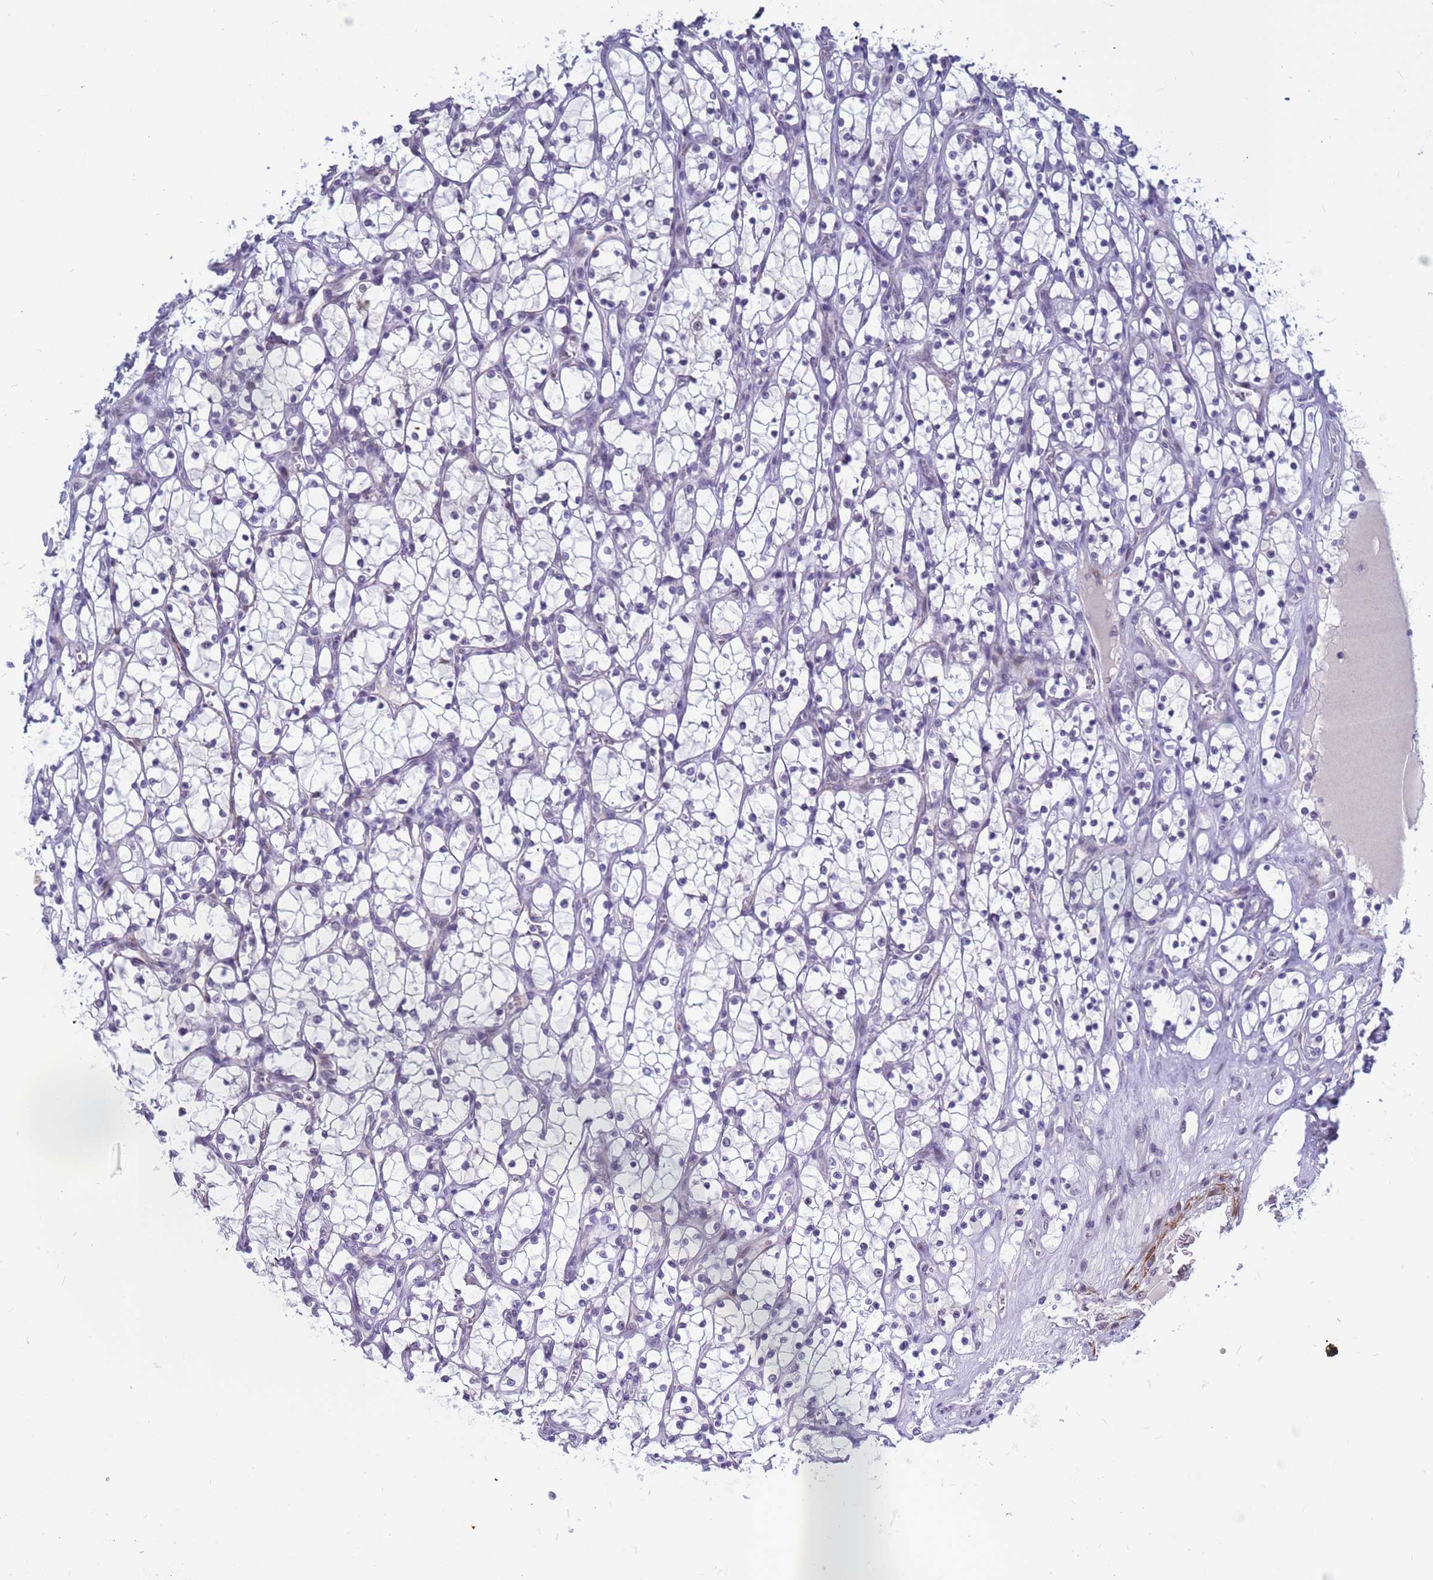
{"staining": {"intensity": "negative", "quantity": "none", "location": "none"}, "tissue": "renal cancer", "cell_type": "Tumor cells", "image_type": "cancer", "snomed": [{"axis": "morphology", "description": "Adenocarcinoma, NOS"}, {"axis": "topography", "description": "Kidney"}], "caption": "The immunohistochemistry (IHC) photomicrograph has no significant positivity in tumor cells of renal cancer (adenocarcinoma) tissue.", "gene": "CXorf65", "patient": {"sex": "female", "age": 69}}